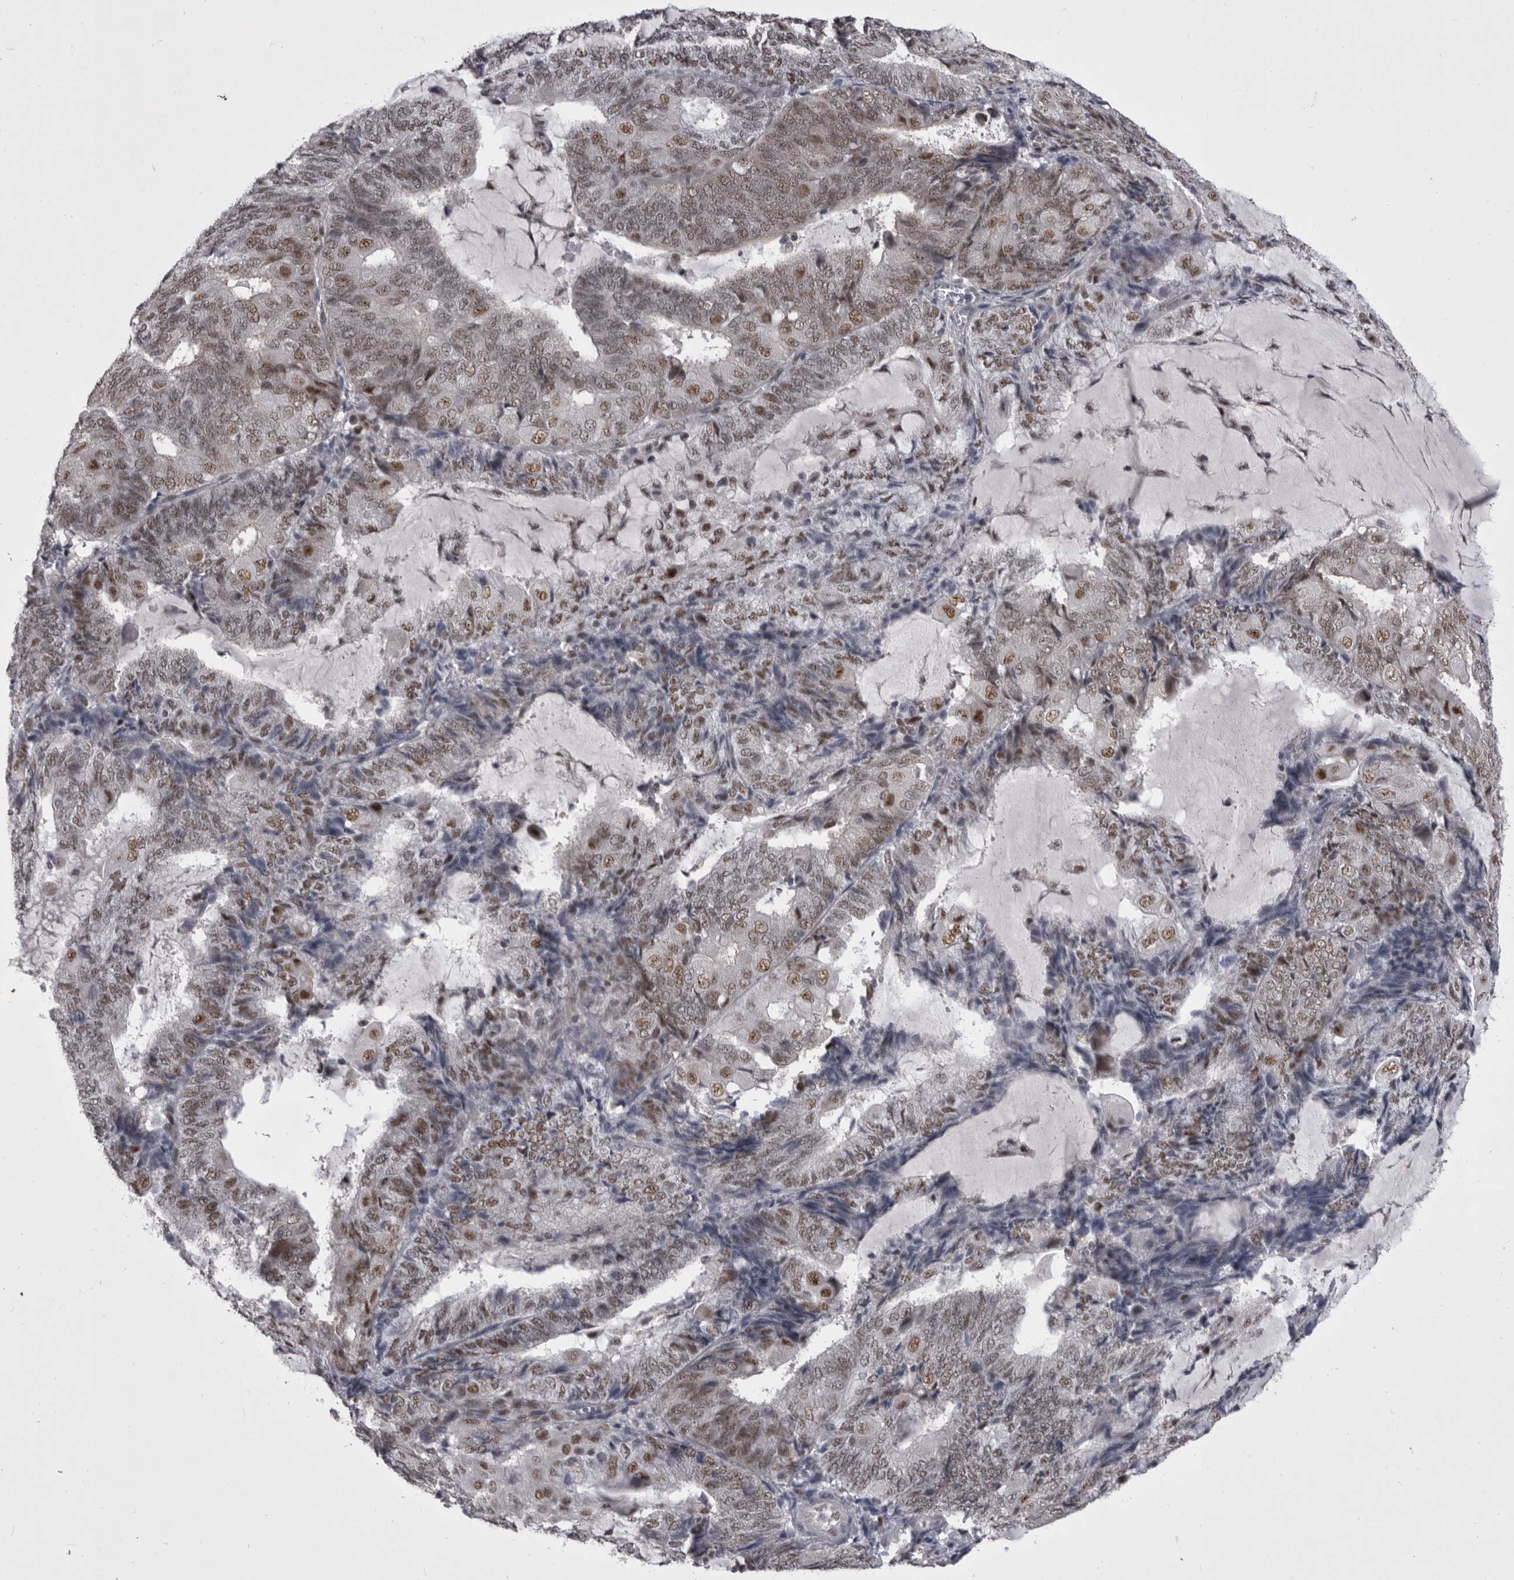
{"staining": {"intensity": "weak", "quantity": "25%-75%", "location": "nuclear"}, "tissue": "endometrial cancer", "cell_type": "Tumor cells", "image_type": "cancer", "snomed": [{"axis": "morphology", "description": "Adenocarcinoma, NOS"}, {"axis": "topography", "description": "Endometrium"}], "caption": "Protein analysis of endometrial adenocarcinoma tissue shows weak nuclear positivity in approximately 25%-75% of tumor cells.", "gene": "PRPF3", "patient": {"sex": "female", "age": 81}}